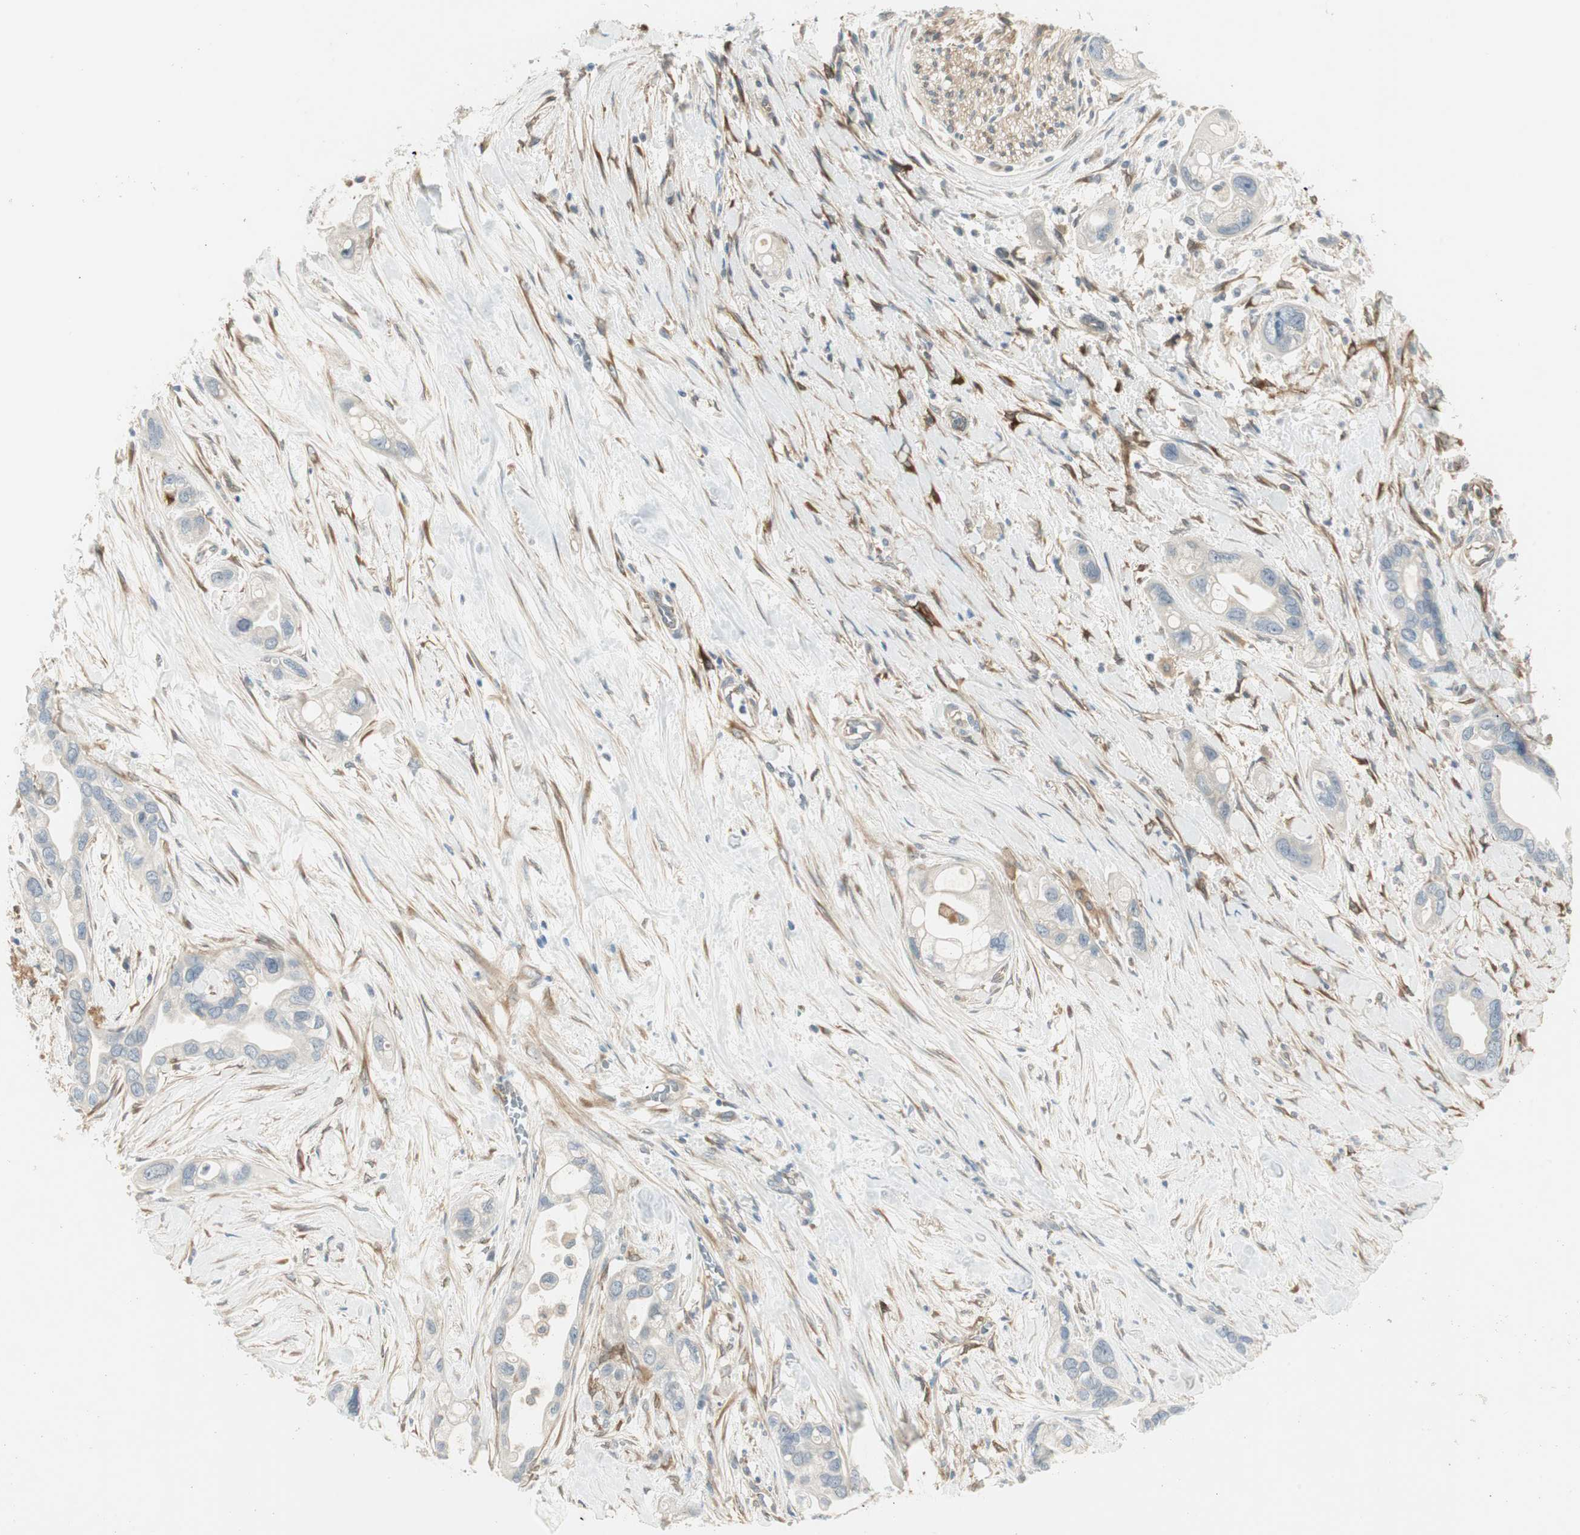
{"staining": {"intensity": "negative", "quantity": "none", "location": "none"}, "tissue": "pancreatic cancer", "cell_type": "Tumor cells", "image_type": "cancer", "snomed": [{"axis": "morphology", "description": "Adenocarcinoma, NOS"}, {"axis": "topography", "description": "Pancreas"}], "caption": "Tumor cells show no significant protein expression in adenocarcinoma (pancreatic). (DAB IHC, high magnification).", "gene": "STON1-GTF2A1L", "patient": {"sex": "female", "age": 77}}